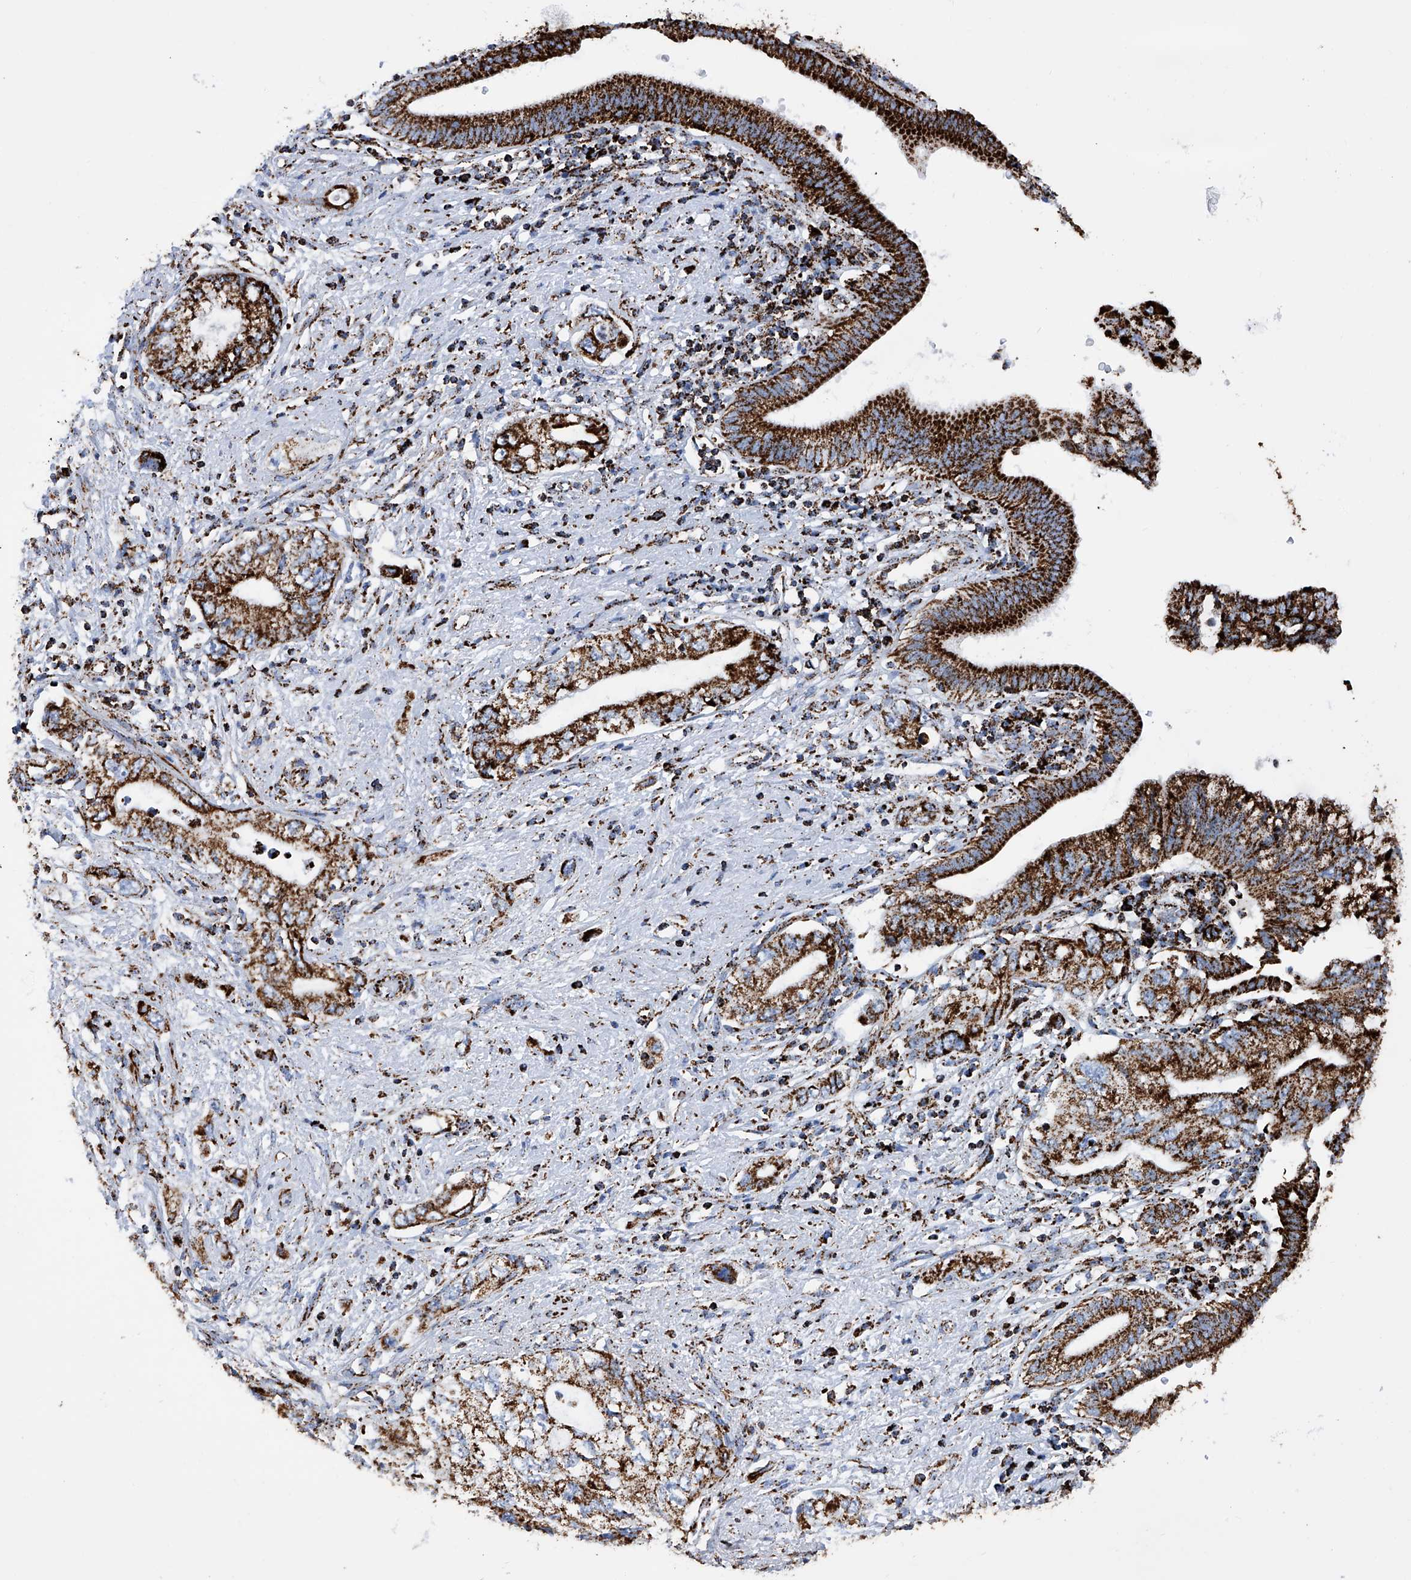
{"staining": {"intensity": "strong", "quantity": ">75%", "location": "cytoplasmic/membranous"}, "tissue": "pancreatic cancer", "cell_type": "Tumor cells", "image_type": "cancer", "snomed": [{"axis": "morphology", "description": "Adenocarcinoma, NOS"}, {"axis": "topography", "description": "Pancreas"}], "caption": "A micrograph of adenocarcinoma (pancreatic) stained for a protein reveals strong cytoplasmic/membranous brown staining in tumor cells.", "gene": "ATP5PF", "patient": {"sex": "female", "age": 73}}